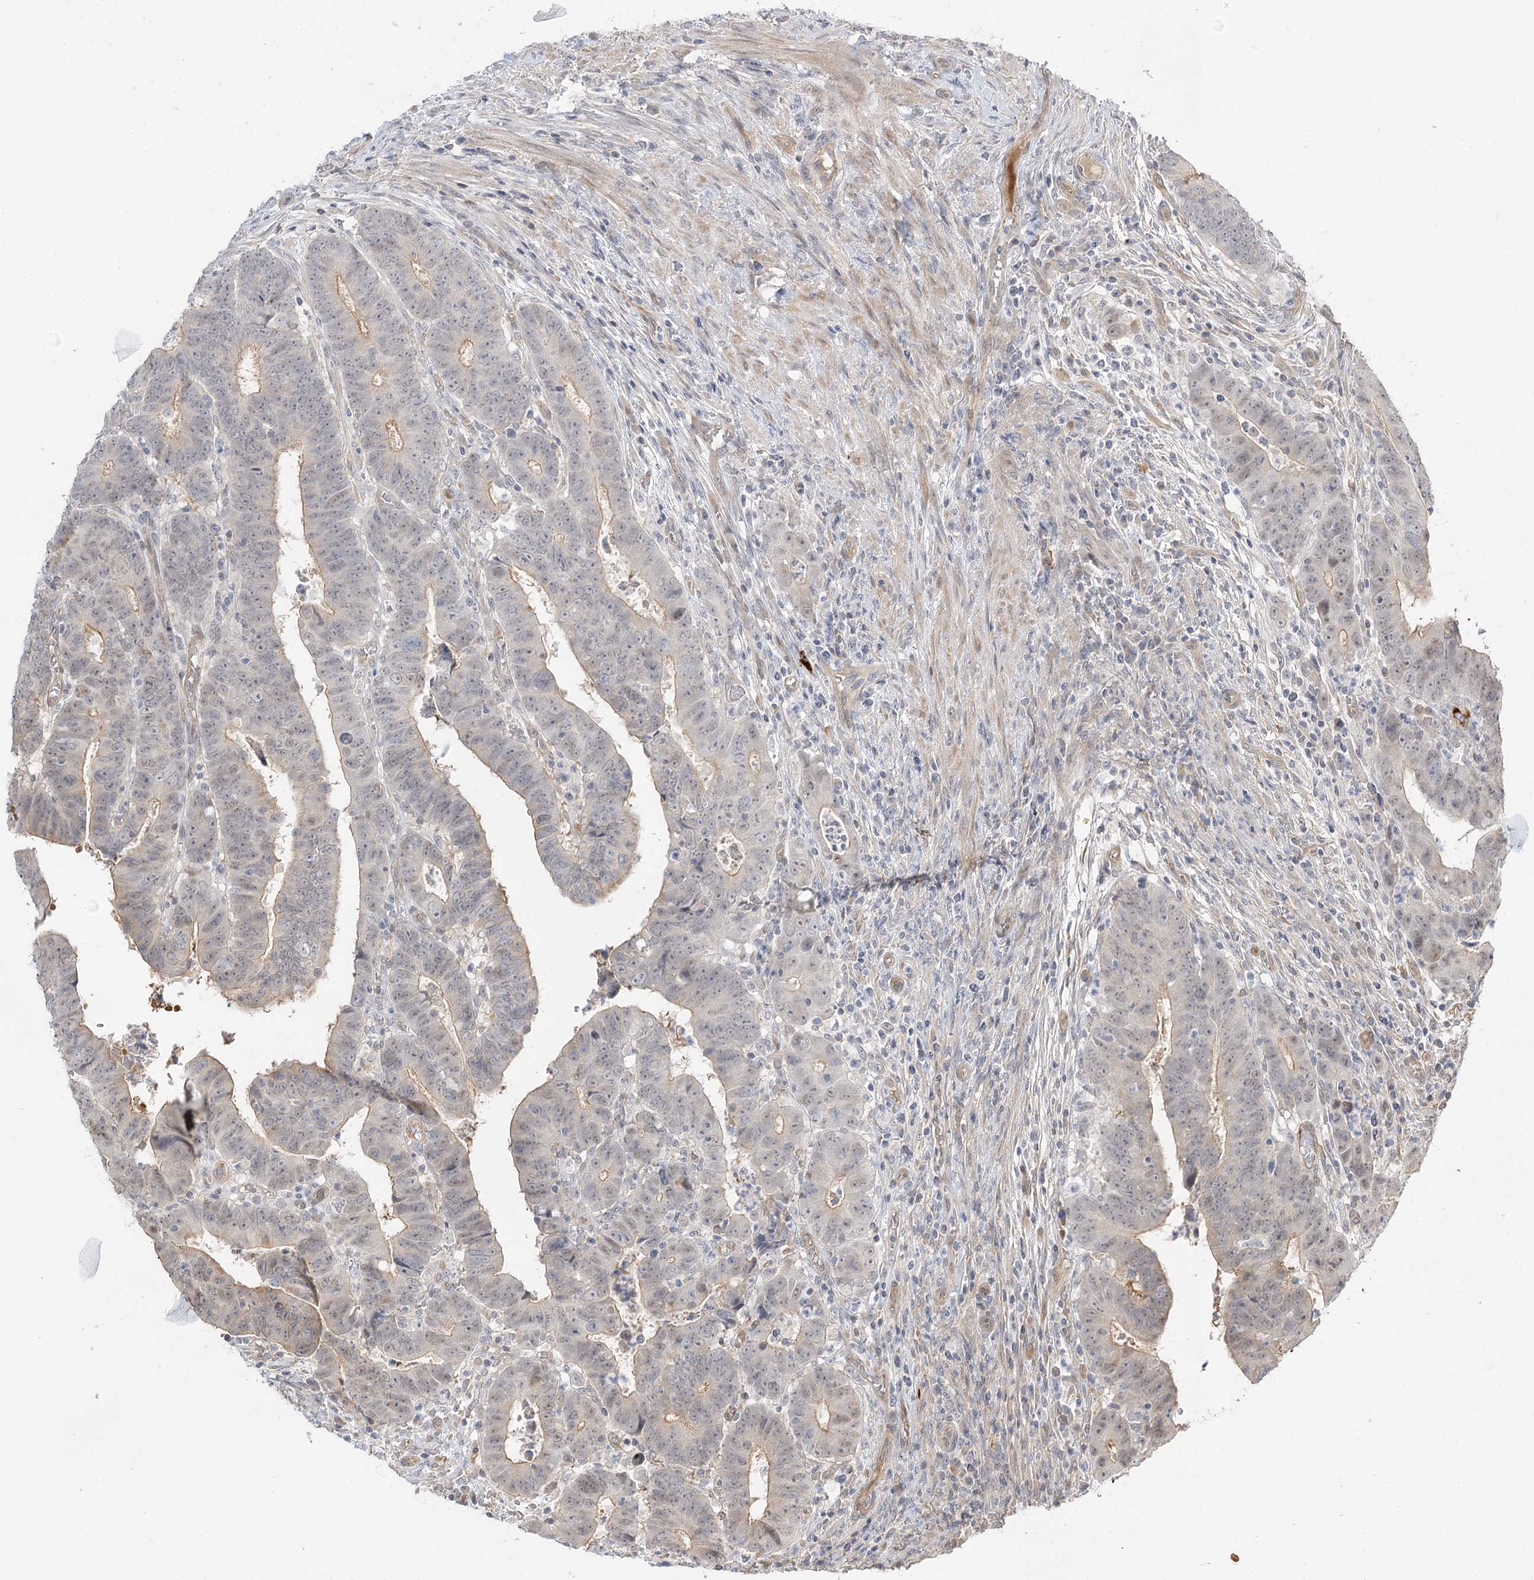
{"staining": {"intensity": "weak", "quantity": "<25%", "location": "cytoplasmic/membranous"}, "tissue": "colorectal cancer", "cell_type": "Tumor cells", "image_type": "cancer", "snomed": [{"axis": "morphology", "description": "Normal tissue, NOS"}, {"axis": "morphology", "description": "Adenocarcinoma, NOS"}, {"axis": "topography", "description": "Rectum"}], "caption": "Human colorectal cancer stained for a protein using immunohistochemistry demonstrates no positivity in tumor cells.", "gene": "GUCY2C", "patient": {"sex": "female", "age": 65}}